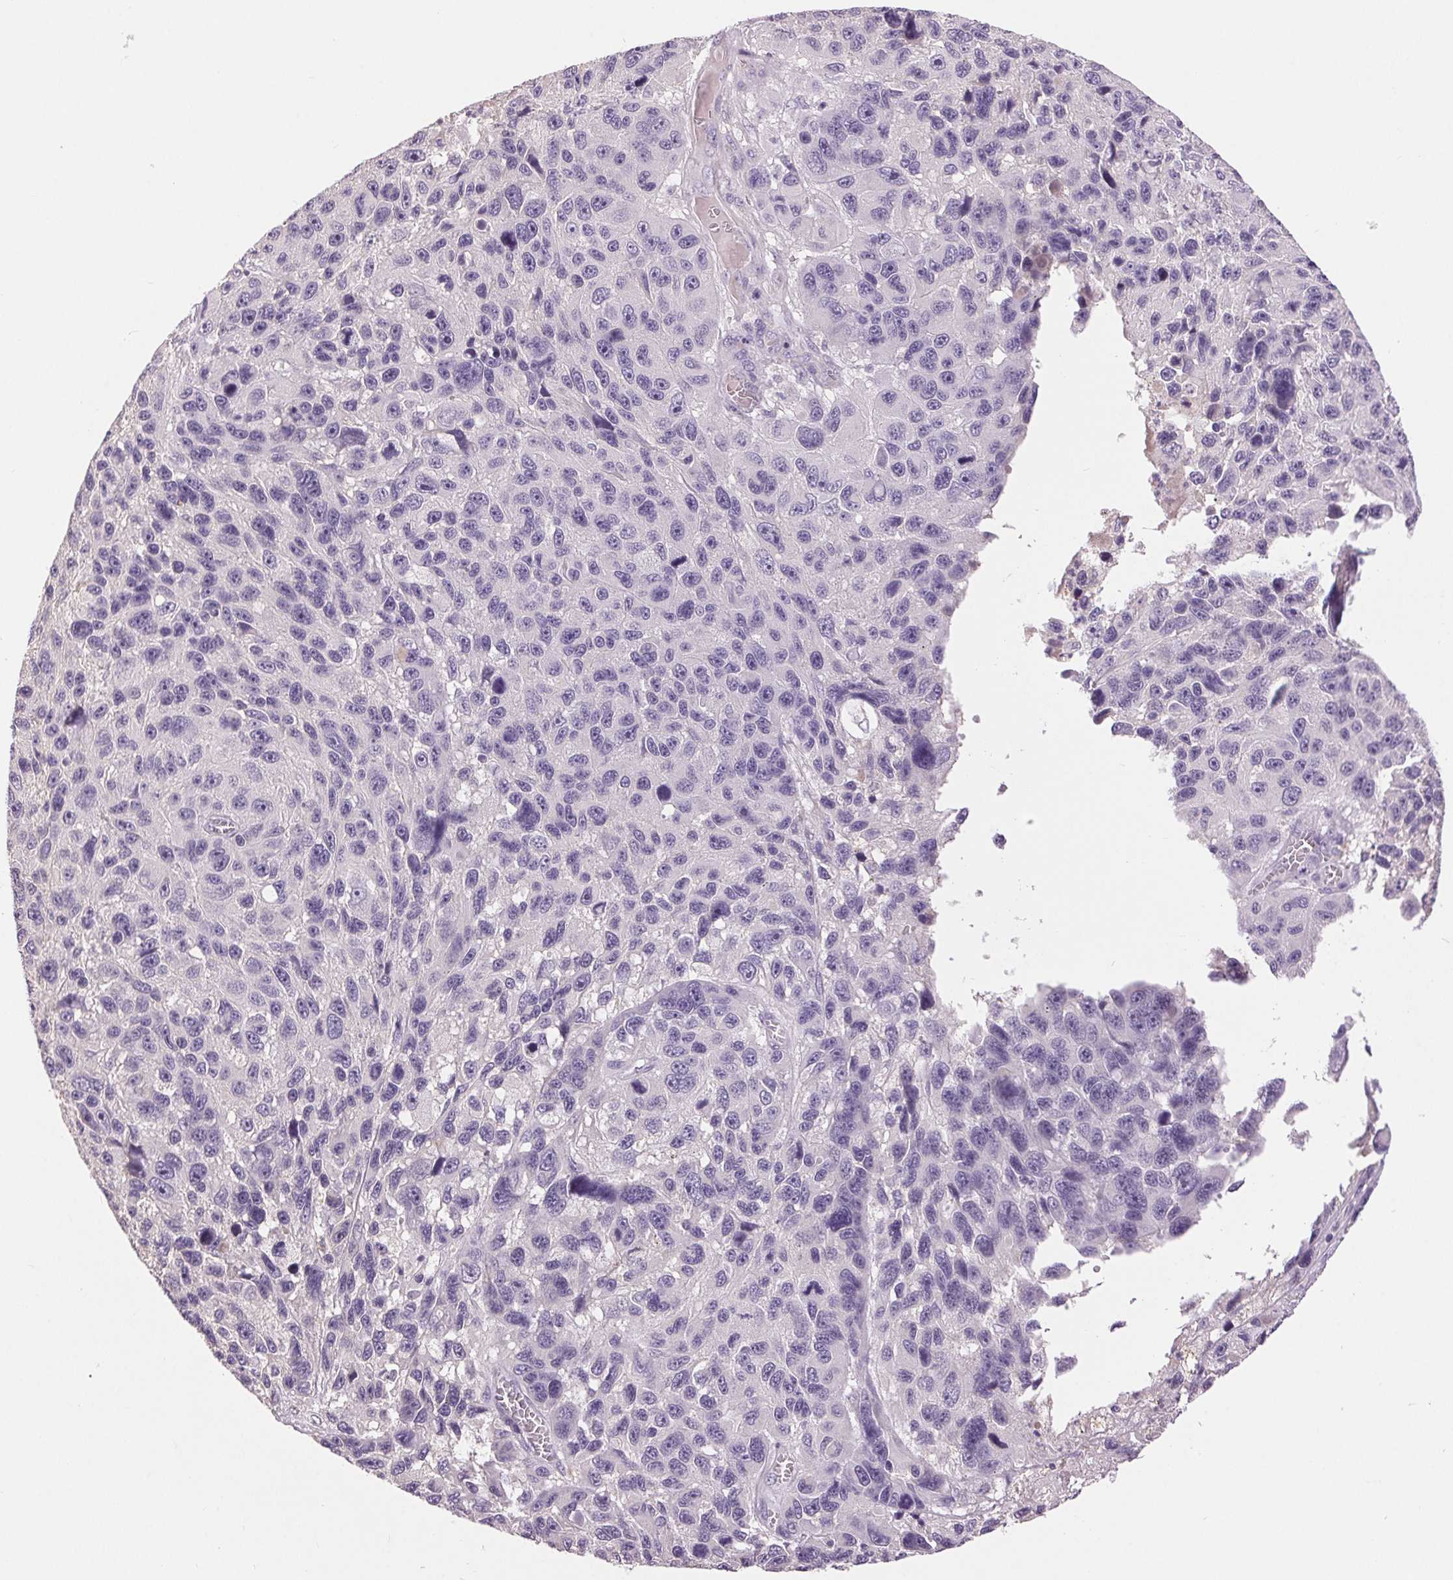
{"staining": {"intensity": "negative", "quantity": "none", "location": "none"}, "tissue": "melanoma", "cell_type": "Tumor cells", "image_type": "cancer", "snomed": [{"axis": "morphology", "description": "Malignant melanoma, NOS"}, {"axis": "topography", "description": "Skin"}], "caption": "Immunohistochemistry of human malignant melanoma demonstrates no positivity in tumor cells.", "gene": "FXYD4", "patient": {"sex": "male", "age": 53}}